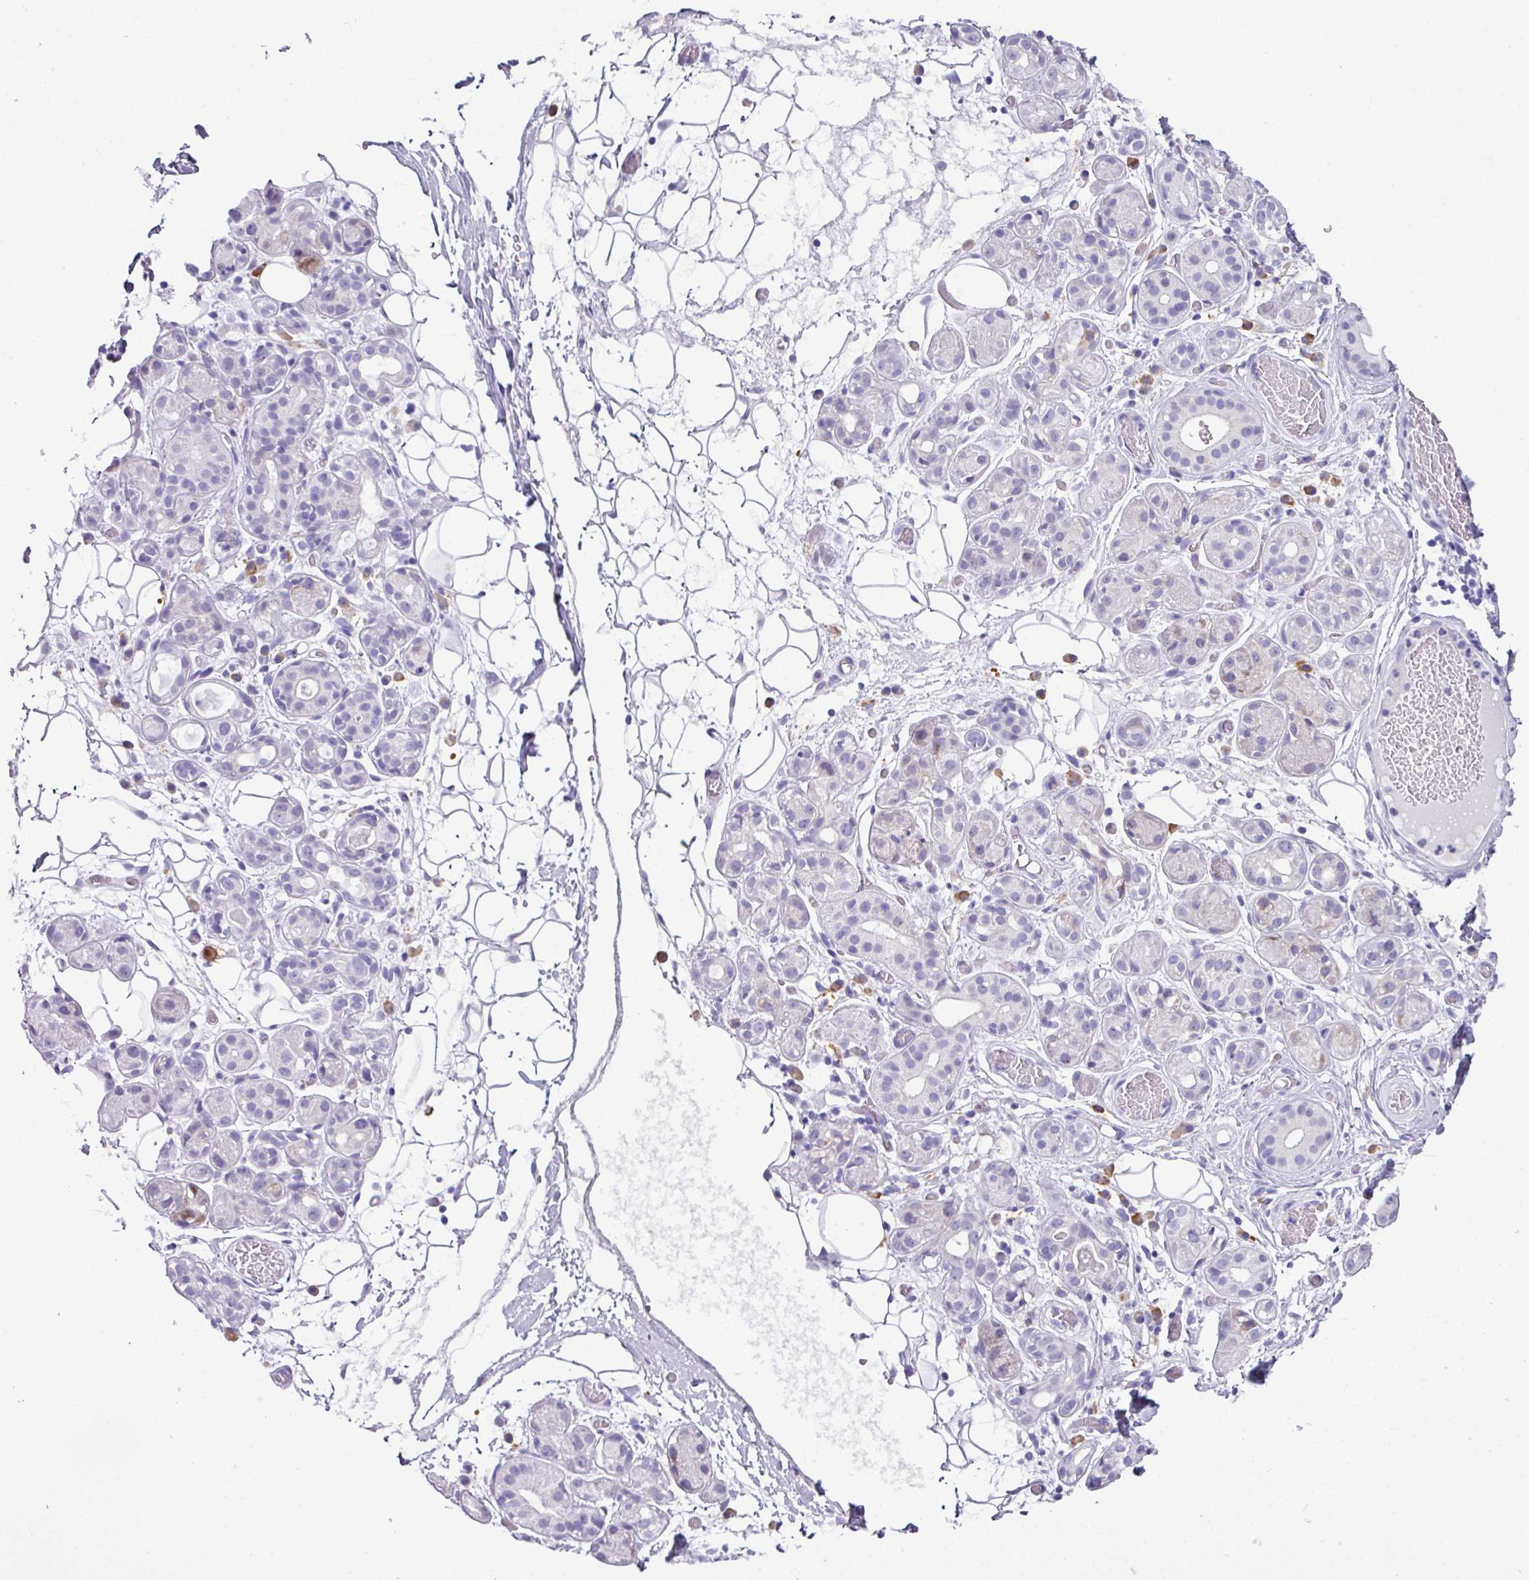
{"staining": {"intensity": "weak", "quantity": "<25%", "location": "cytoplasmic/membranous"}, "tissue": "salivary gland", "cell_type": "Glandular cells", "image_type": "normal", "snomed": [{"axis": "morphology", "description": "Normal tissue, NOS"}, {"axis": "topography", "description": "Salivary gland"}], "caption": "A micrograph of salivary gland stained for a protein demonstrates no brown staining in glandular cells.", "gene": "RGS21", "patient": {"sex": "male", "age": 82}}